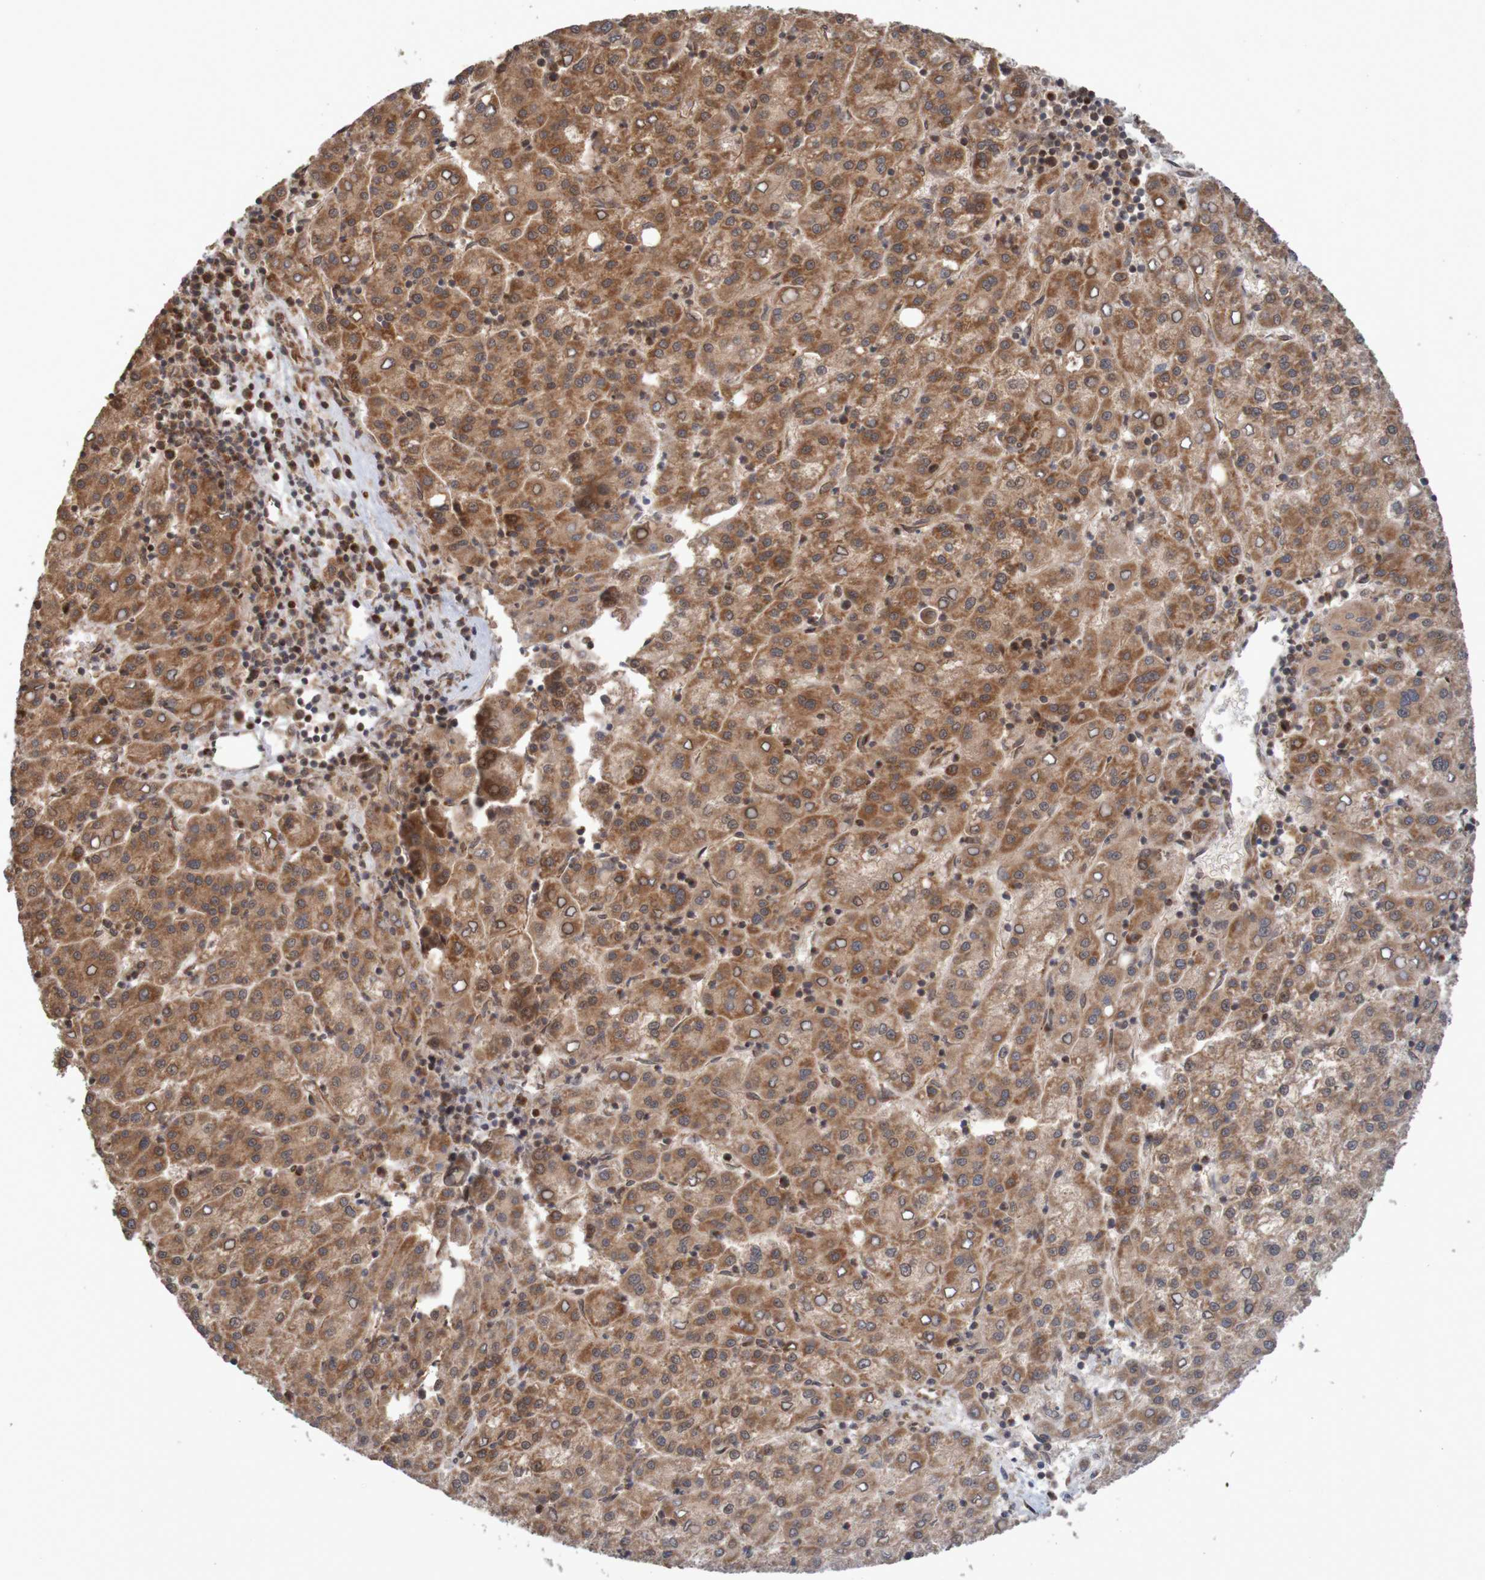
{"staining": {"intensity": "moderate", "quantity": ">75%", "location": "cytoplasmic/membranous"}, "tissue": "liver cancer", "cell_type": "Tumor cells", "image_type": "cancer", "snomed": [{"axis": "morphology", "description": "Carcinoma, Hepatocellular, NOS"}, {"axis": "topography", "description": "Liver"}], "caption": "Hepatocellular carcinoma (liver) stained for a protein (brown) shows moderate cytoplasmic/membranous positive expression in approximately >75% of tumor cells.", "gene": "MRPL52", "patient": {"sex": "female", "age": 58}}